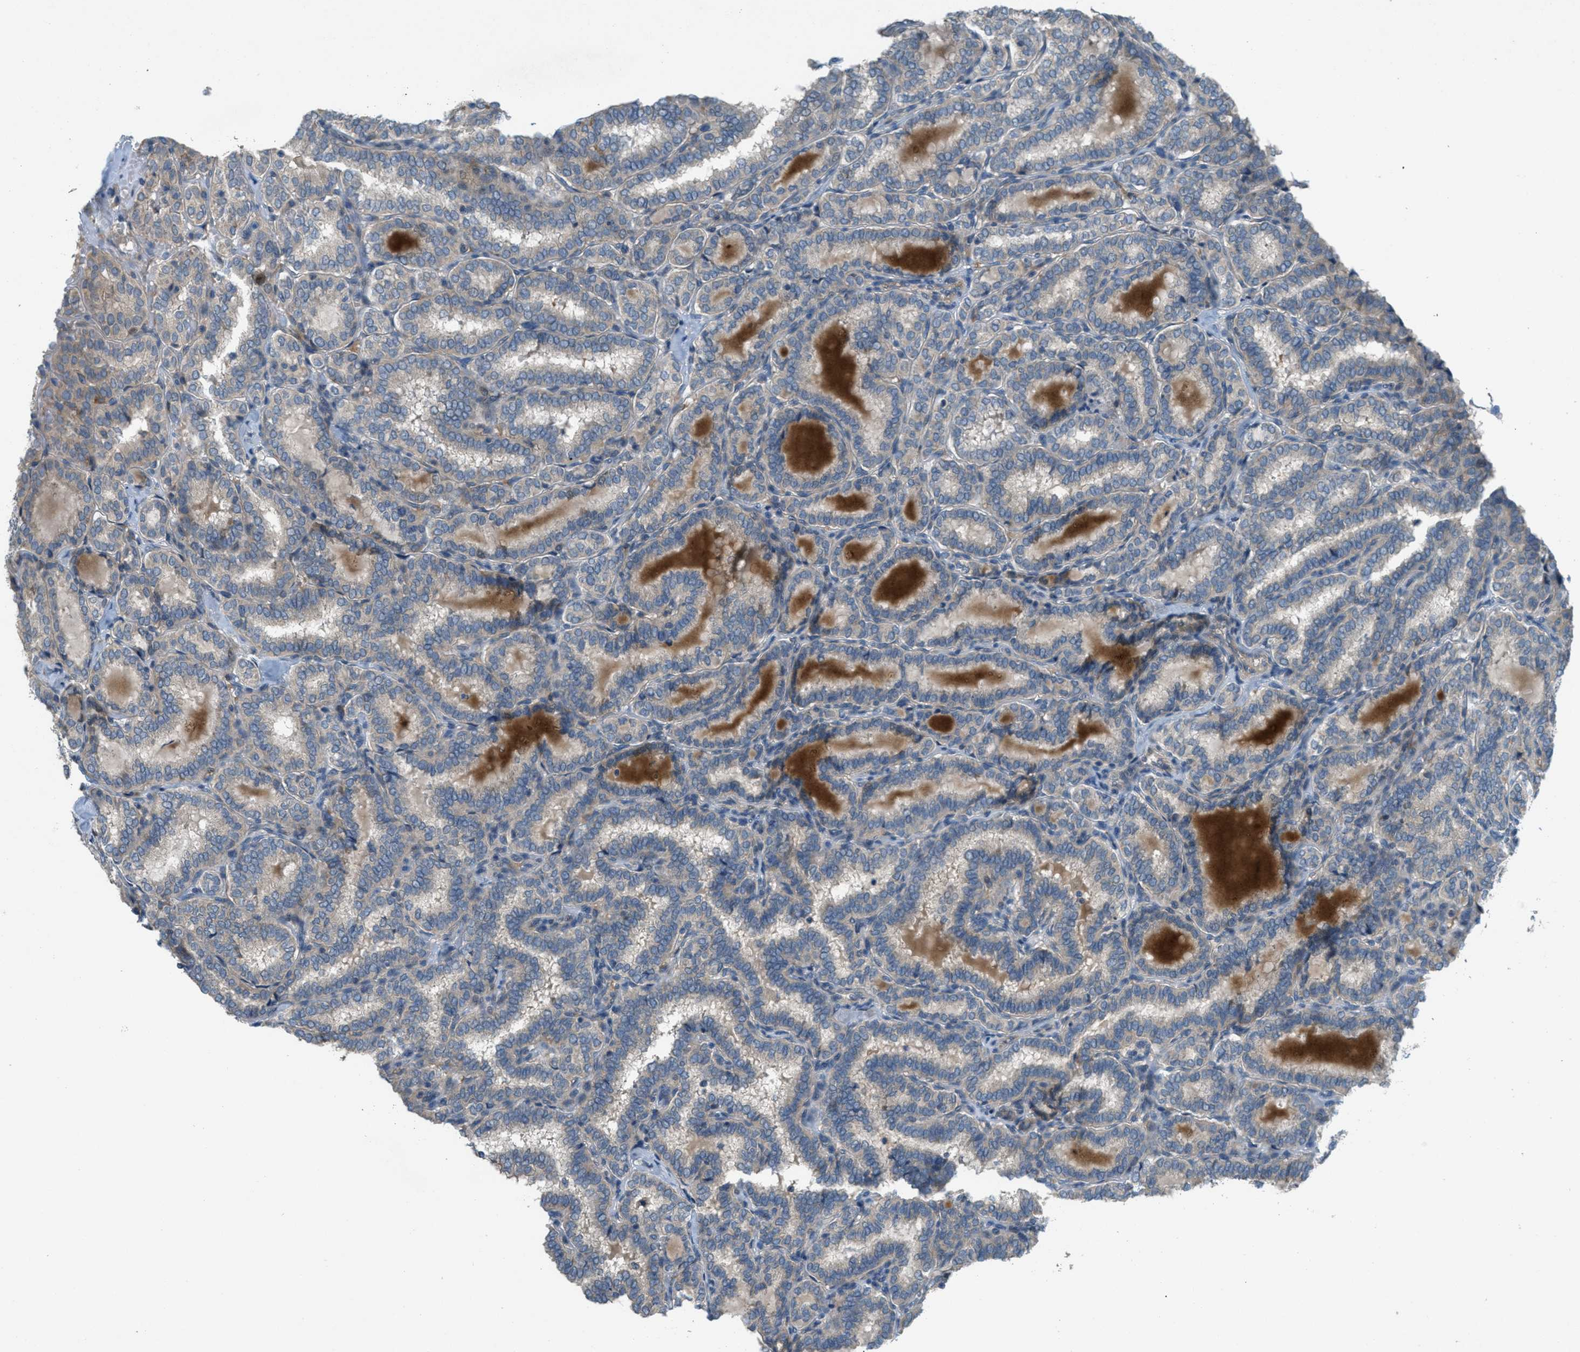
{"staining": {"intensity": "weak", "quantity": "<25%", "location": "cytoplasmic/membranous"}, "tissue": "thyroid cancer", "cell_type": "Tumor cells", "image_type": "cancer", "snomed": [{"axis": "morphology", "description": "Normal tissue, NOS"}, {"axis": "morphology", "description": "Papillary adenocarcinoma, NOS"}, {"axis": "topography", "description": "Thyroid gland"}], "caption": "Immunohistochemistry (IHC) image of human thyroid cancer (papillary adenocarcinoma) stained for a protein (brown), which exhibits no positivity in tumor cells. (Immunohistochemistry (IHC), brightfield microscopy, high magnification).", "gene": "ADCY6", "patient": {"sex": "female", "age": 30}}